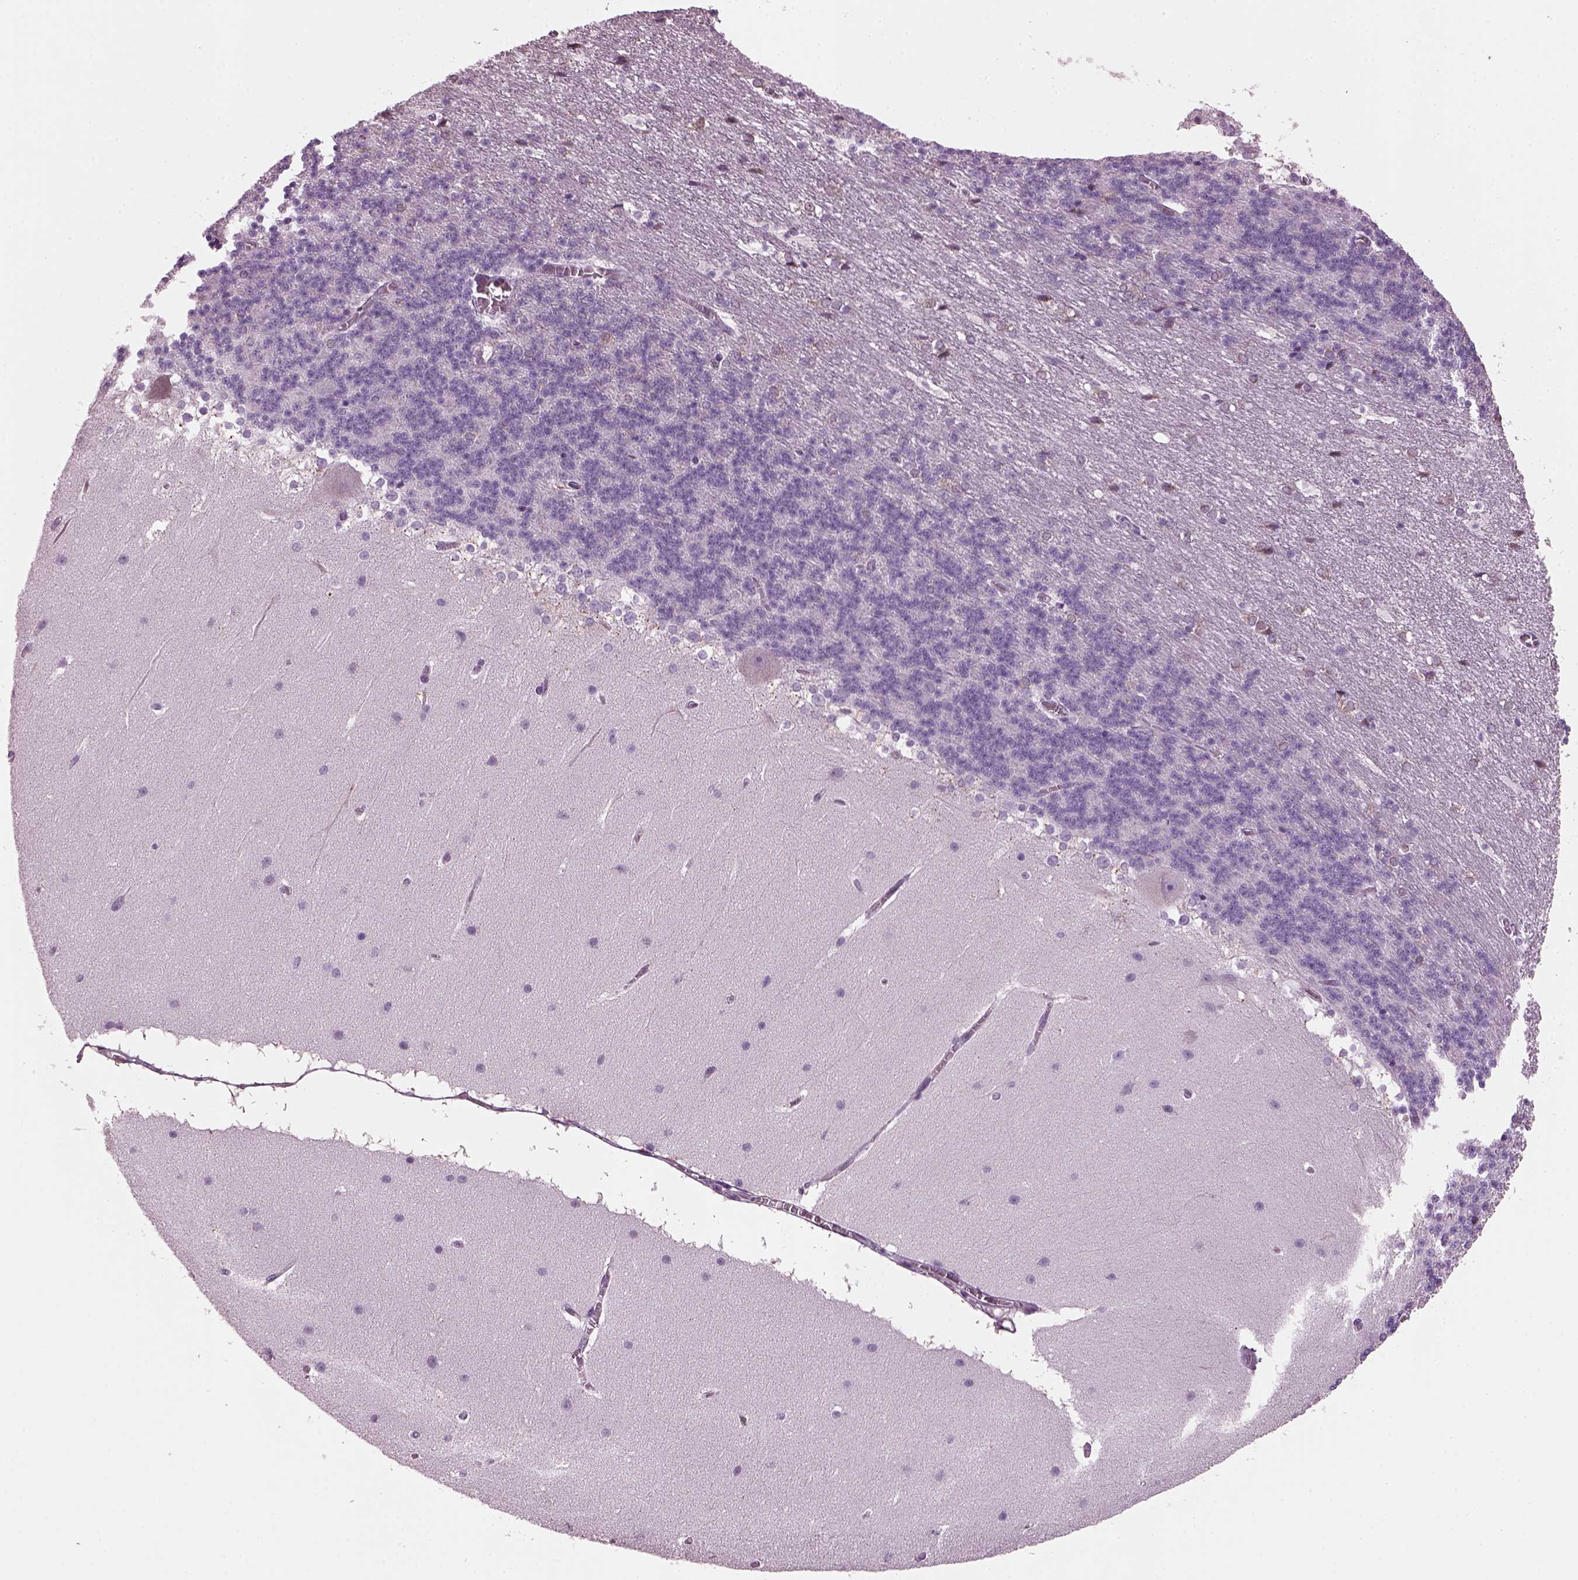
{"staining": {"intensity": "negative", "quantity": "none", "location": "none"}, "tissue": "cerebellum", "cell_type": "Cells in granular layer", "image_type": "normal", "snomed": [{"axis": "morphology", "description": "Normal tissue, NOS"}, {"axis": "topography", "description": "Cerebellum"}], "caption": "This is an immunohistochemistry image of normal cerebellum. There is no expression in cells in granular layer.", "gene": "PRR9", "patient": {"sex": "female", "age": 19}}